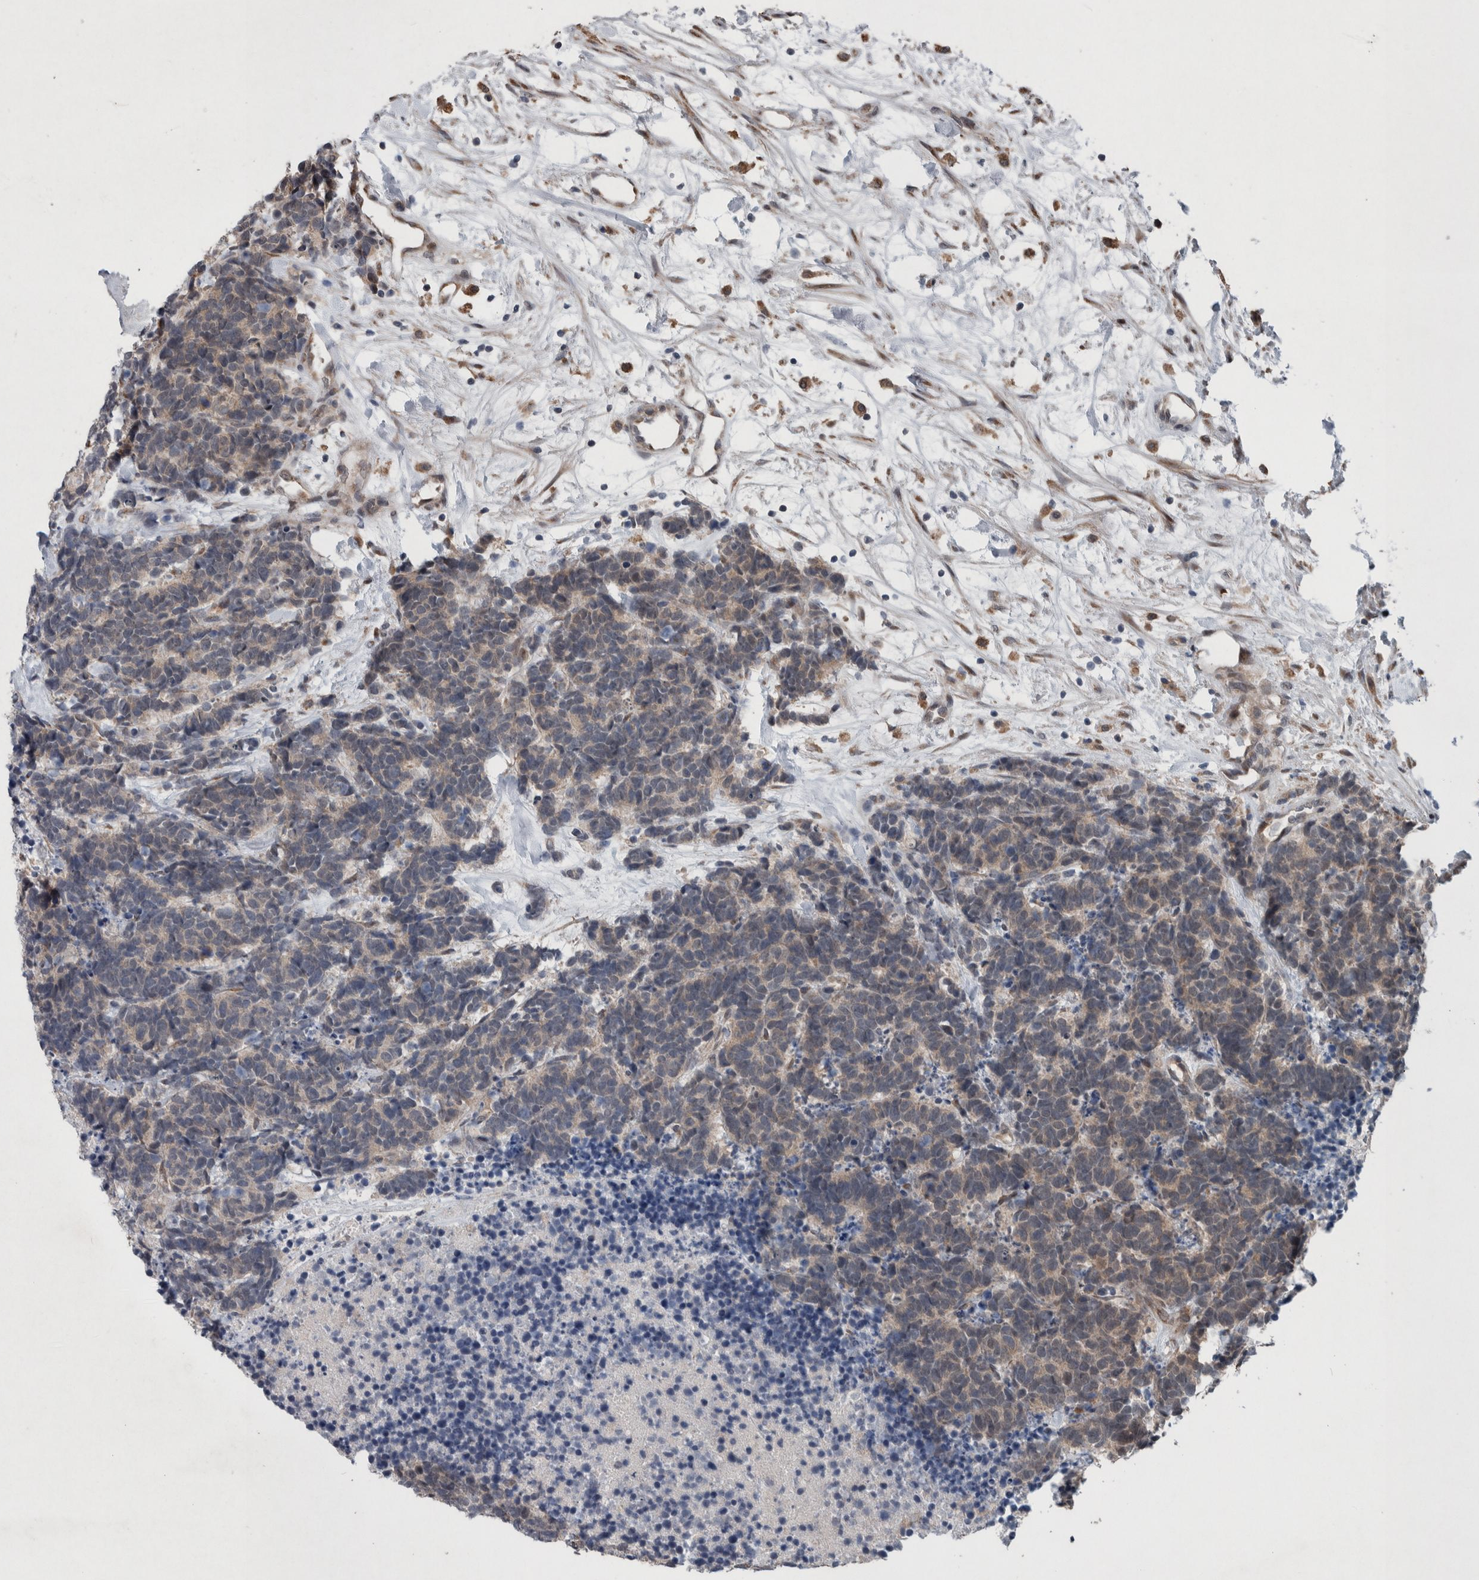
{"staining": {"intensity": "weak", "quantity": ">75%", "location": "cytoplasmic/membranous"}, "tissue": "carcinoid", "cell_type": "Tumor cells", "image_type": "cancer", "snomed": [{"axis": "morphology", "description": "Carcinoma, NOS"}, {"axis": "morphology", "description": "Carcinoid, malignant, NOS"}, {"axis": "topography", "description": "Urinary bladder"}], "caption": "The immunohistochemical stain labels weak cytoplasmic/membranous positivity in tumor cells of carcinoid (malignant) tissue. The staining is performed using DAB brown chromogen to label protein expression. The nuclei are counter-stained blue using hematoxylin.", "gene": "GIMAP6", "patient": {"sex": "male", "age": 57}}